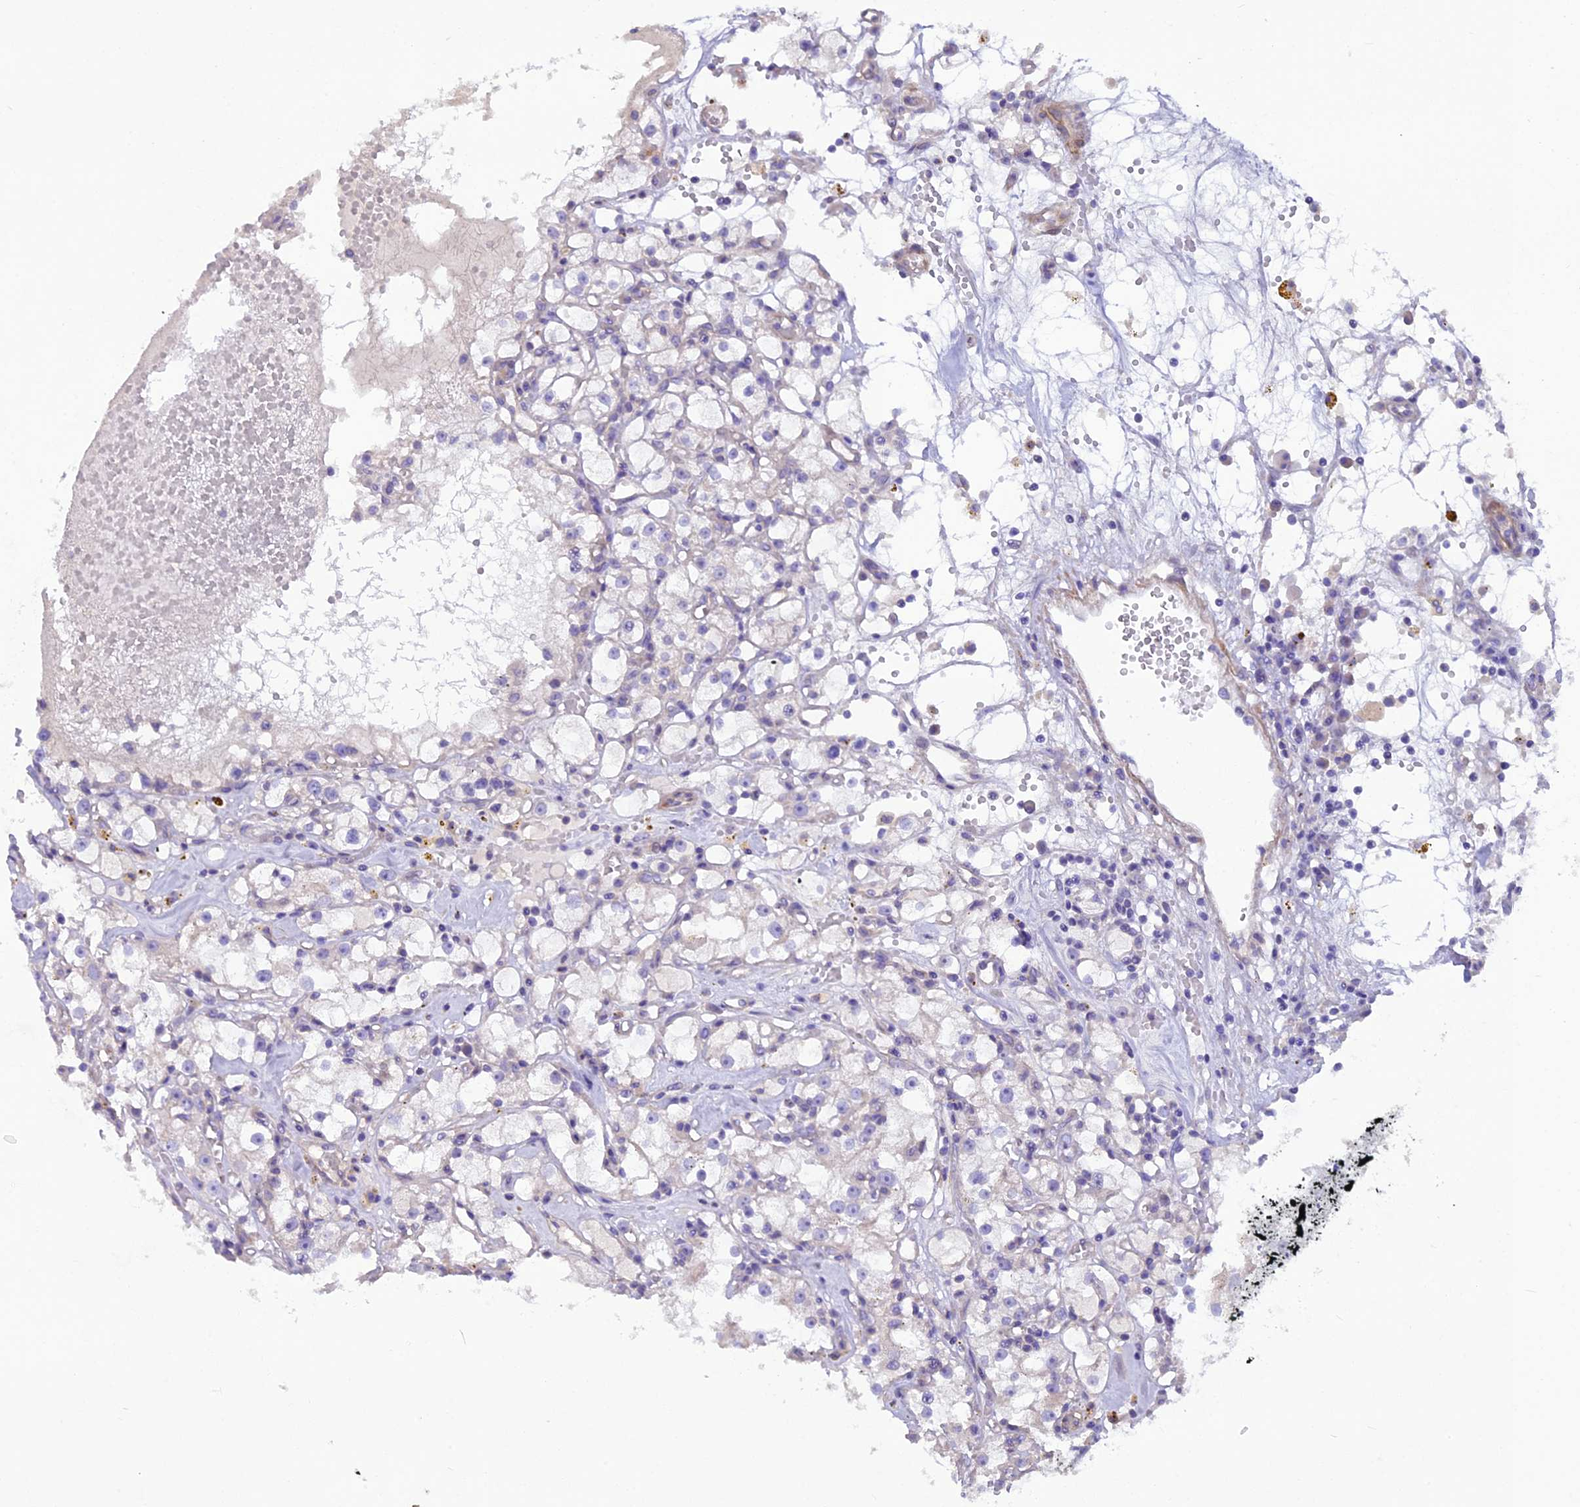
{"staining": {"intensity": "negative", "quantity": "none", "location": "none"}, "tissue": "renal cancer", "cell_type": "Tumor cells", "image_type": "cancer", "snomed": [{"axis": "morphology", "description": "Adenocarcinoma, NOS"}, {"axis": "topography", "description": "Kidney"}], "caption": "There is no significant staining in tumor cells of renal cancer.", "gene": "ANO3", "patient": {"sex": "male", "age": 56}}